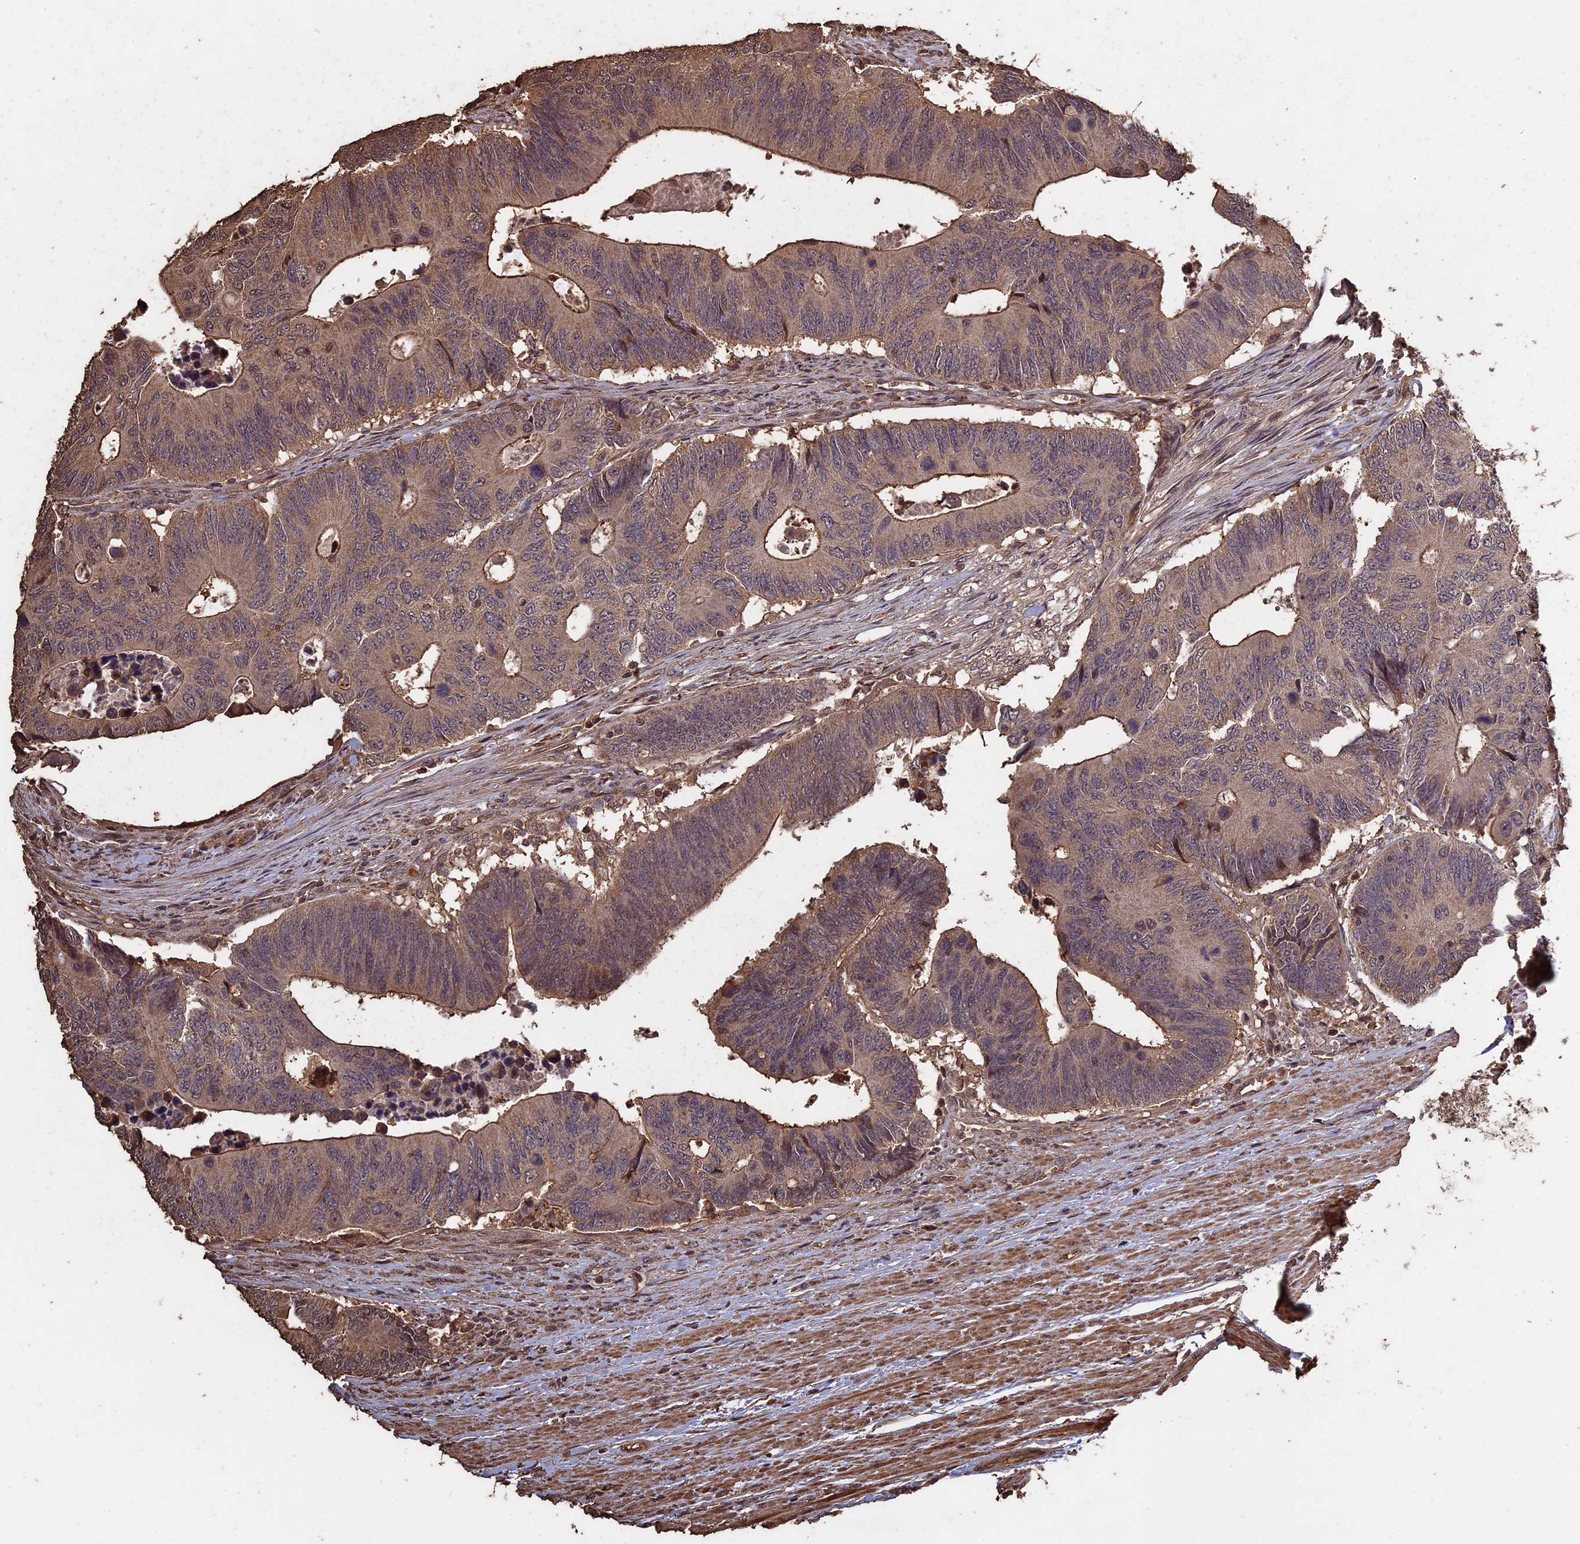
{"staining": {"intensity": "moderate", "quantity": ">75%", "location": "cytoplasmic/membranous"}, "tissue": "colorectal cancer", "cell_type": "Tumor cells", "image_type": "cancer", "snomed": [{"axis": "morphology", "description": "Adenocarcinoma, NOS"}, {"axis": "topography", "description": "Colon"}], "caption": "Tumor cells display moderate cytoplasmic/membranous staining in about >75% of cells in colorectal cancer.", "gene": "HUNK", "patient": {"sex": "male", "age": 87}}